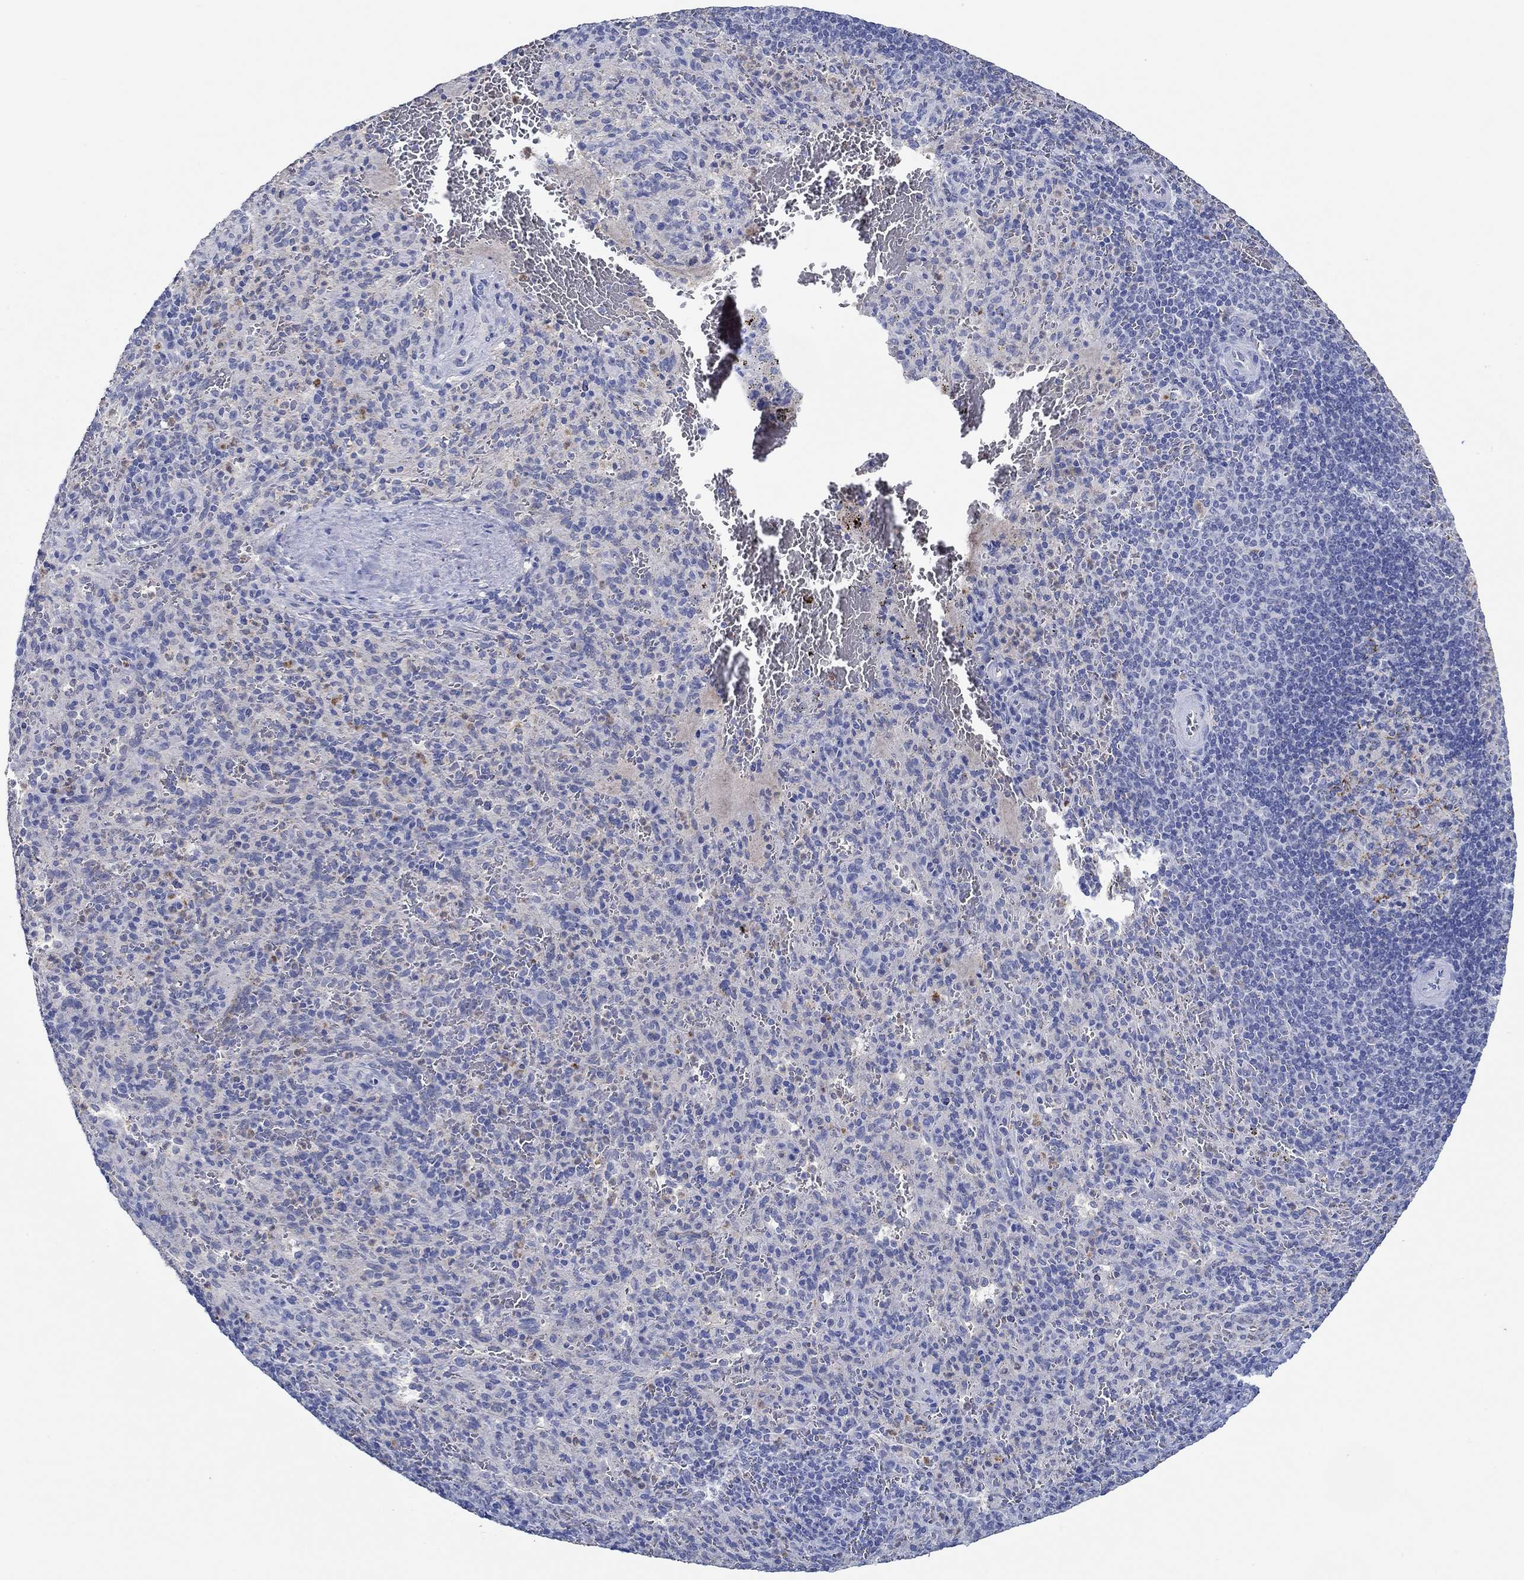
{"staining": {"intensity": "negative", "quantity": "none", "location": "none"}, "tissue": "spleen", "cell_type": "Cells in red pulp", "image_type": "normal", "snomed": [{"axis": "morphology", "description": "Normal tissue, NOS"}, {"axis": "topography", "description": "Spleen"}], "caption": "Cells in red pulp show no significant expression in unremarkable spleen. (Brightfield microscopy of DAB (3,3'-diaminobenzidine) immunohistochemistry (IHC) at high magnification).", "gene": "CPM", "patient": {"sex": "male", "age": 57}}